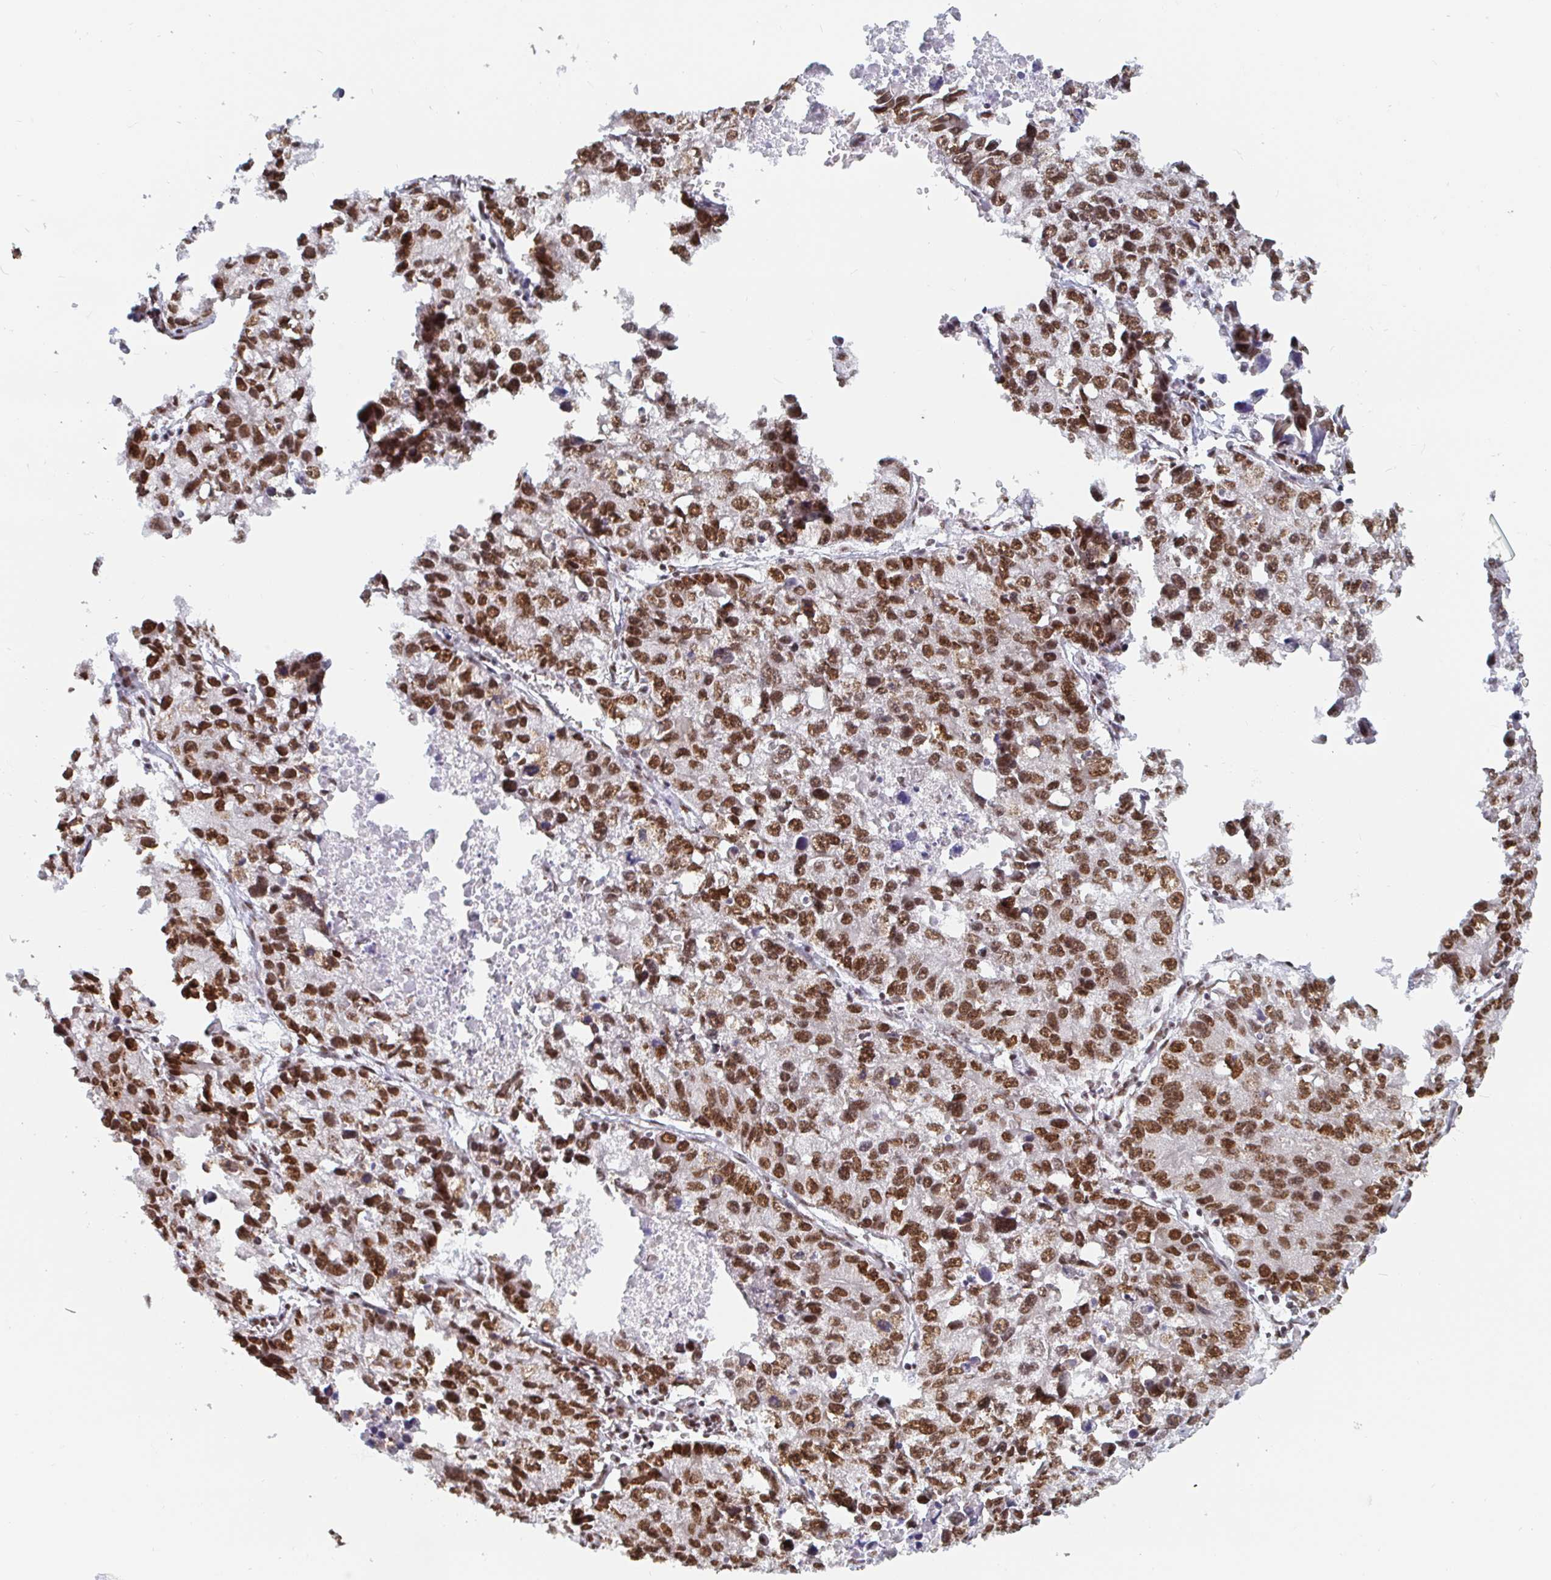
{"staining": {"intensity": "moderate", "quantity": ">75%", "location": "nuclear"}, "tissue": "lung cancer", "cell_type": "Tumor cells", "image_type": "cancer", "snomed": [{"axis": "morphology", "description": "Adenocarcinoma, NOS"}, {"axis": "topography", "description": "Lung"}], "caption": "Tumor cells exhibit moderate nuclear staining in about >75% of cells in lung adenocarcinoma.", "gene": "RBMX", "patient": {"sex": "female", "age": 51}}